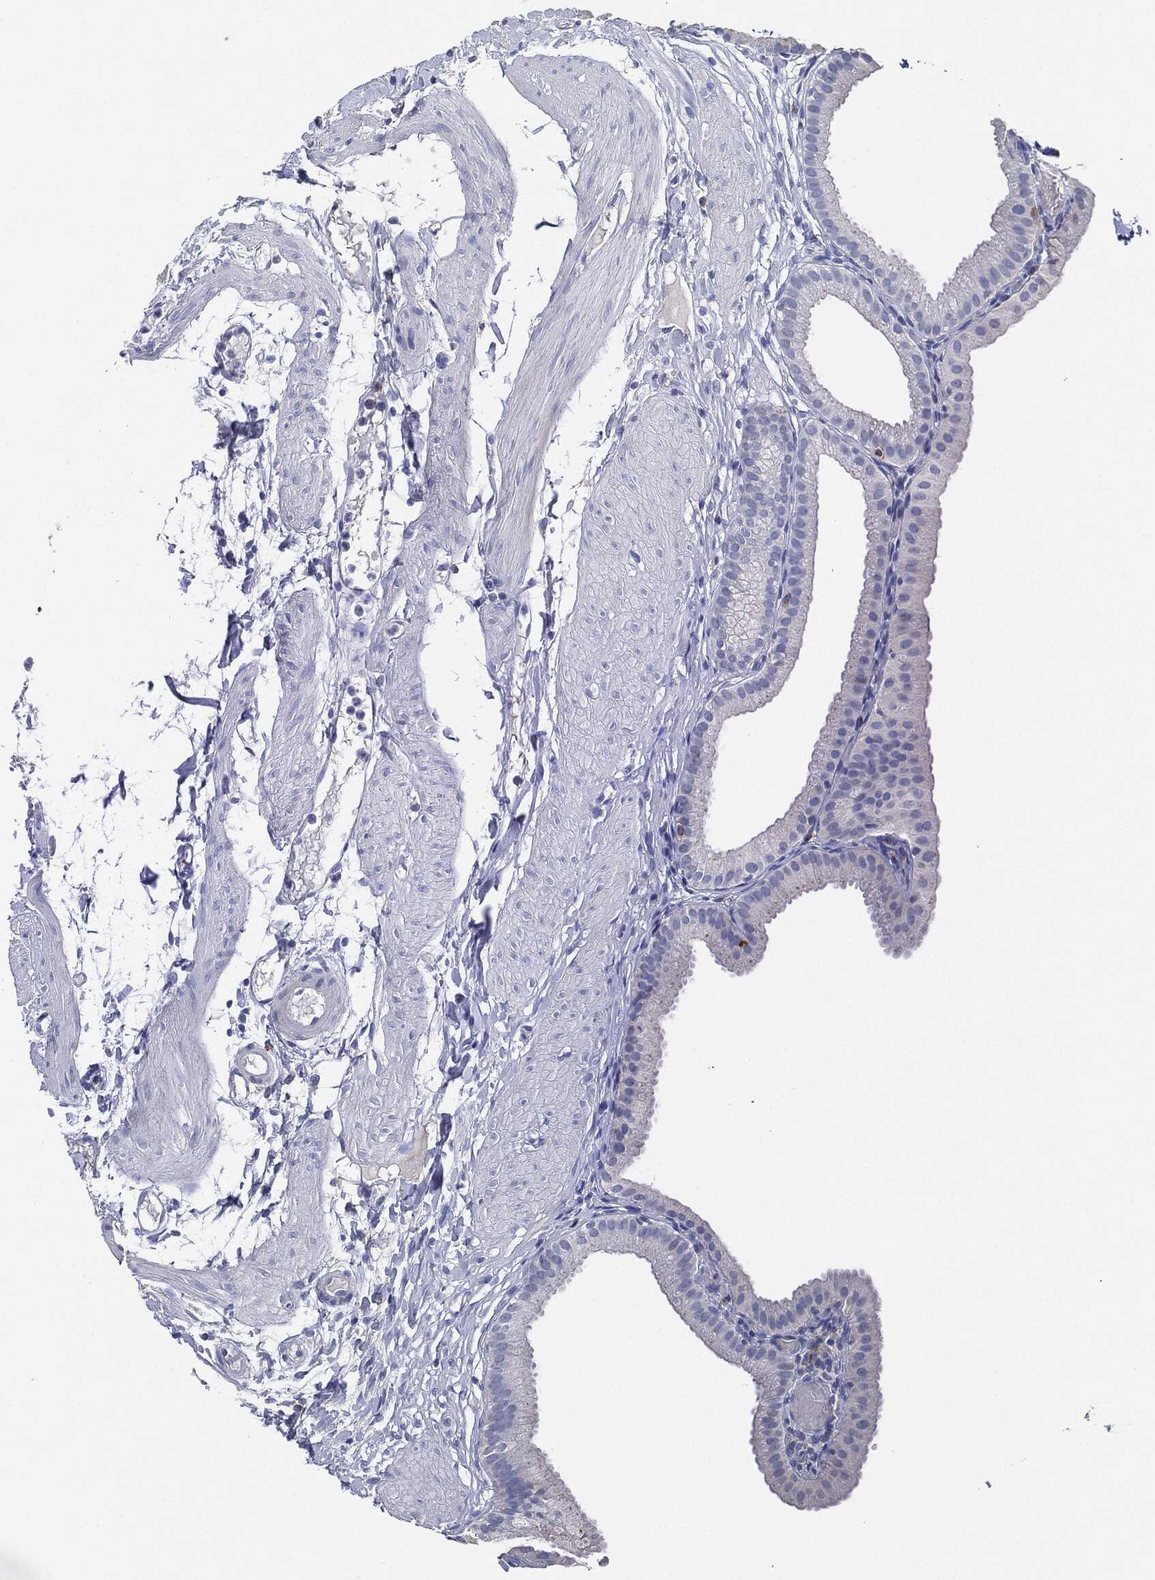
{"staining": {"intensity": "negative", "quantity": "none", "location": "none"}, "tissue": "gallbladder", "cell_type": "Glandular cells", "image_type": "normal", "snomed": [{"axis": "morphology", "description": "Normal tissue, NOS"}, {"axis": "topography", "description": "Gallbladder"}, {"axis": "topography", "description": "Peripheral nerve tissue"}], "caption": "Gallbladder was stained to show a protein in brown. There is no significant expression in glandular cells. Brightfield microscopy of immunohistochemistry (IHC) stained with DAB (3,3'-diaminobenzidine) (brown) and hematoxylin (blue), captured at high magnification.", "gene": "NTRK1", "patient": {"sex": "female", "age": 45}}